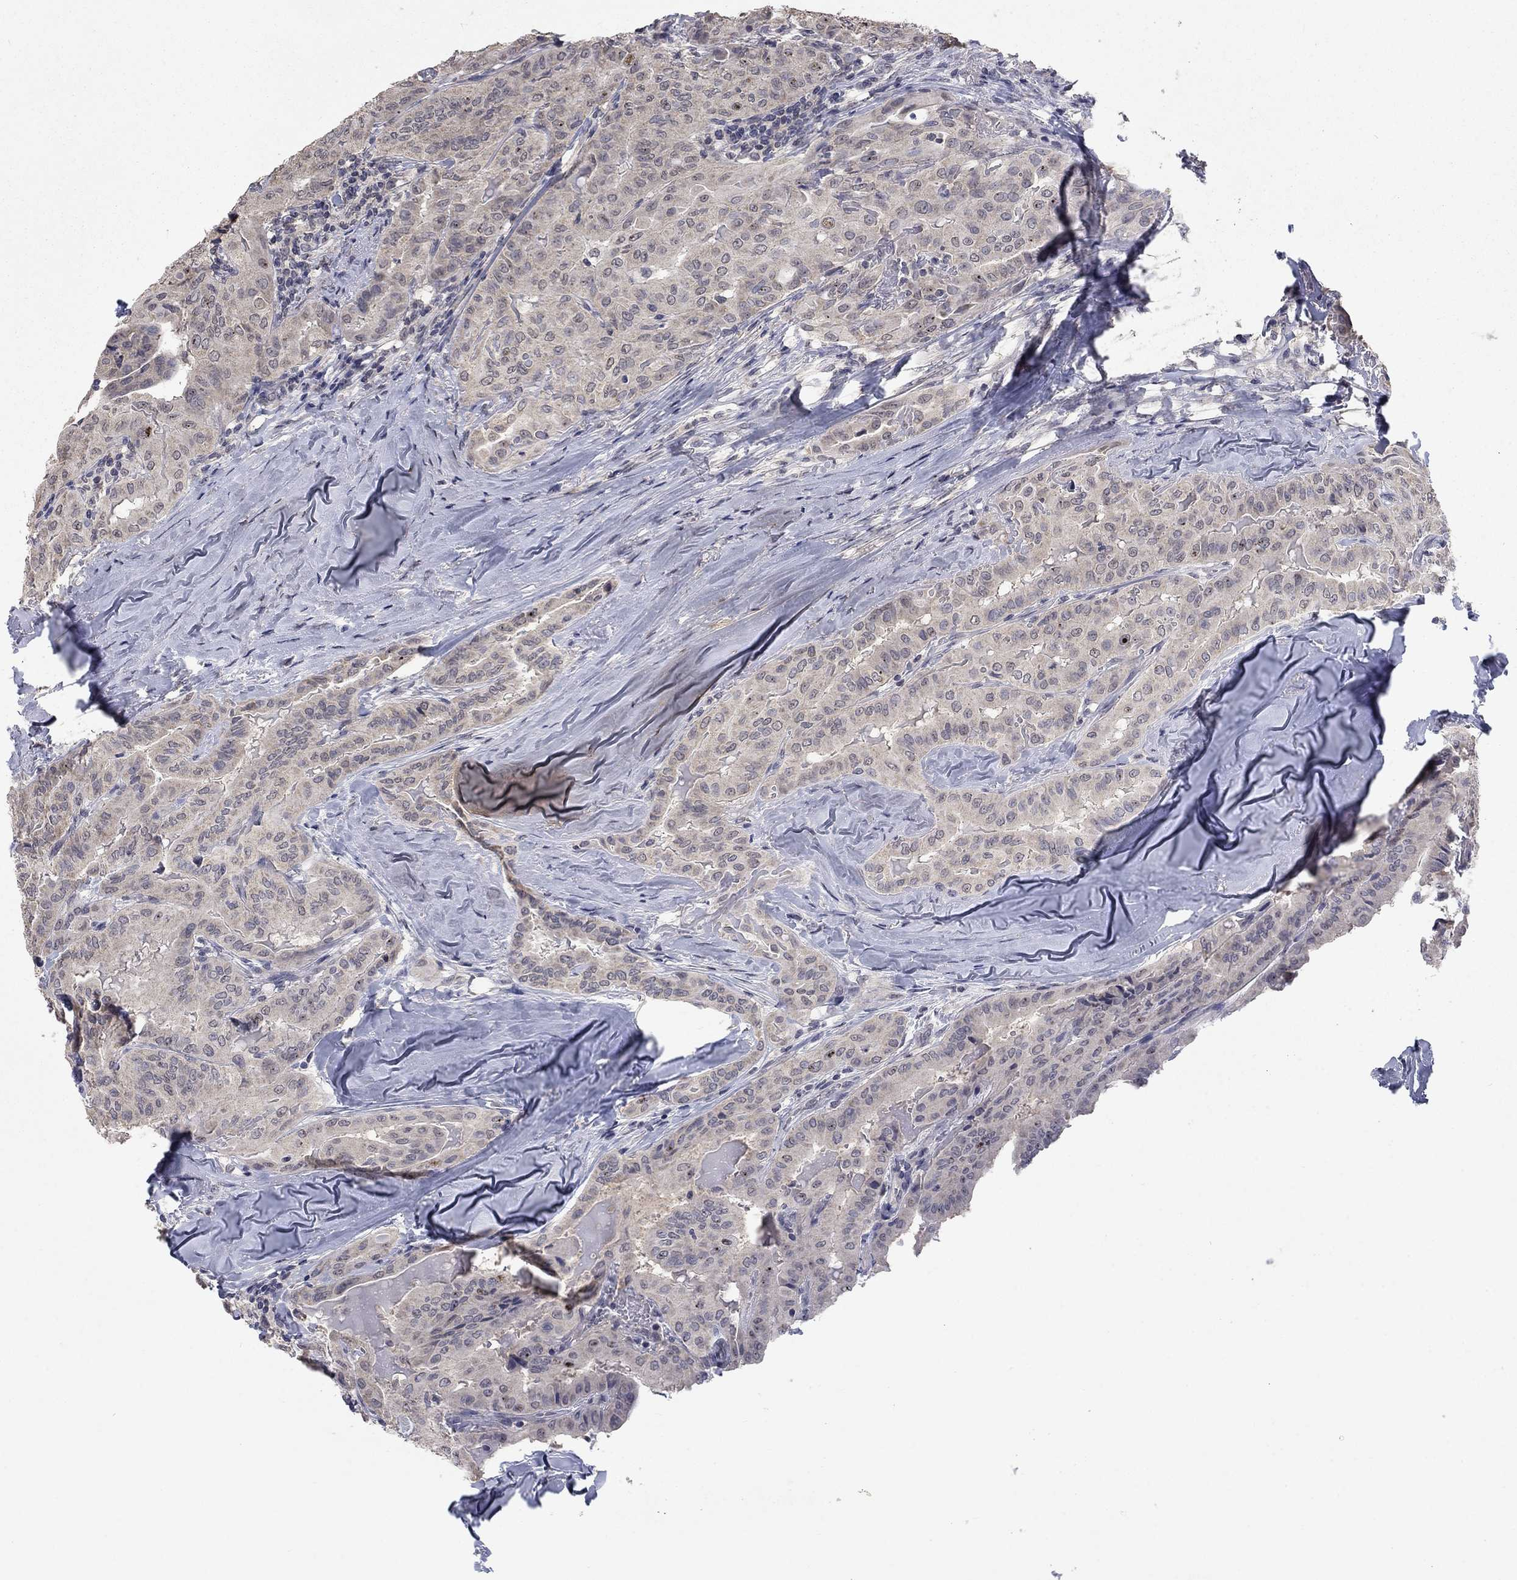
{"staining": {"intensity": "negative", "quantity": "none", "location": "none"}, "tissue": "thyroid cancer", "cell_type": "Tumor cells", "image_type": "cancer", "snomed": [{"axis": "morphology", "description": "Papillary adenocarcinoma, NOS"}, {"axis": "topography", "description": "Thyroid gland"}], "caption": "Image shows no protein staining in tumor cells of papillary adenocarcinoma (thyroid) tissue. (DAB (3,3'-diaminobenzidine) IHC visualized using brightfield microscopy, high magnification).", "gene": "SPATA33", "patient": {"sex": "female", "age": 68}}